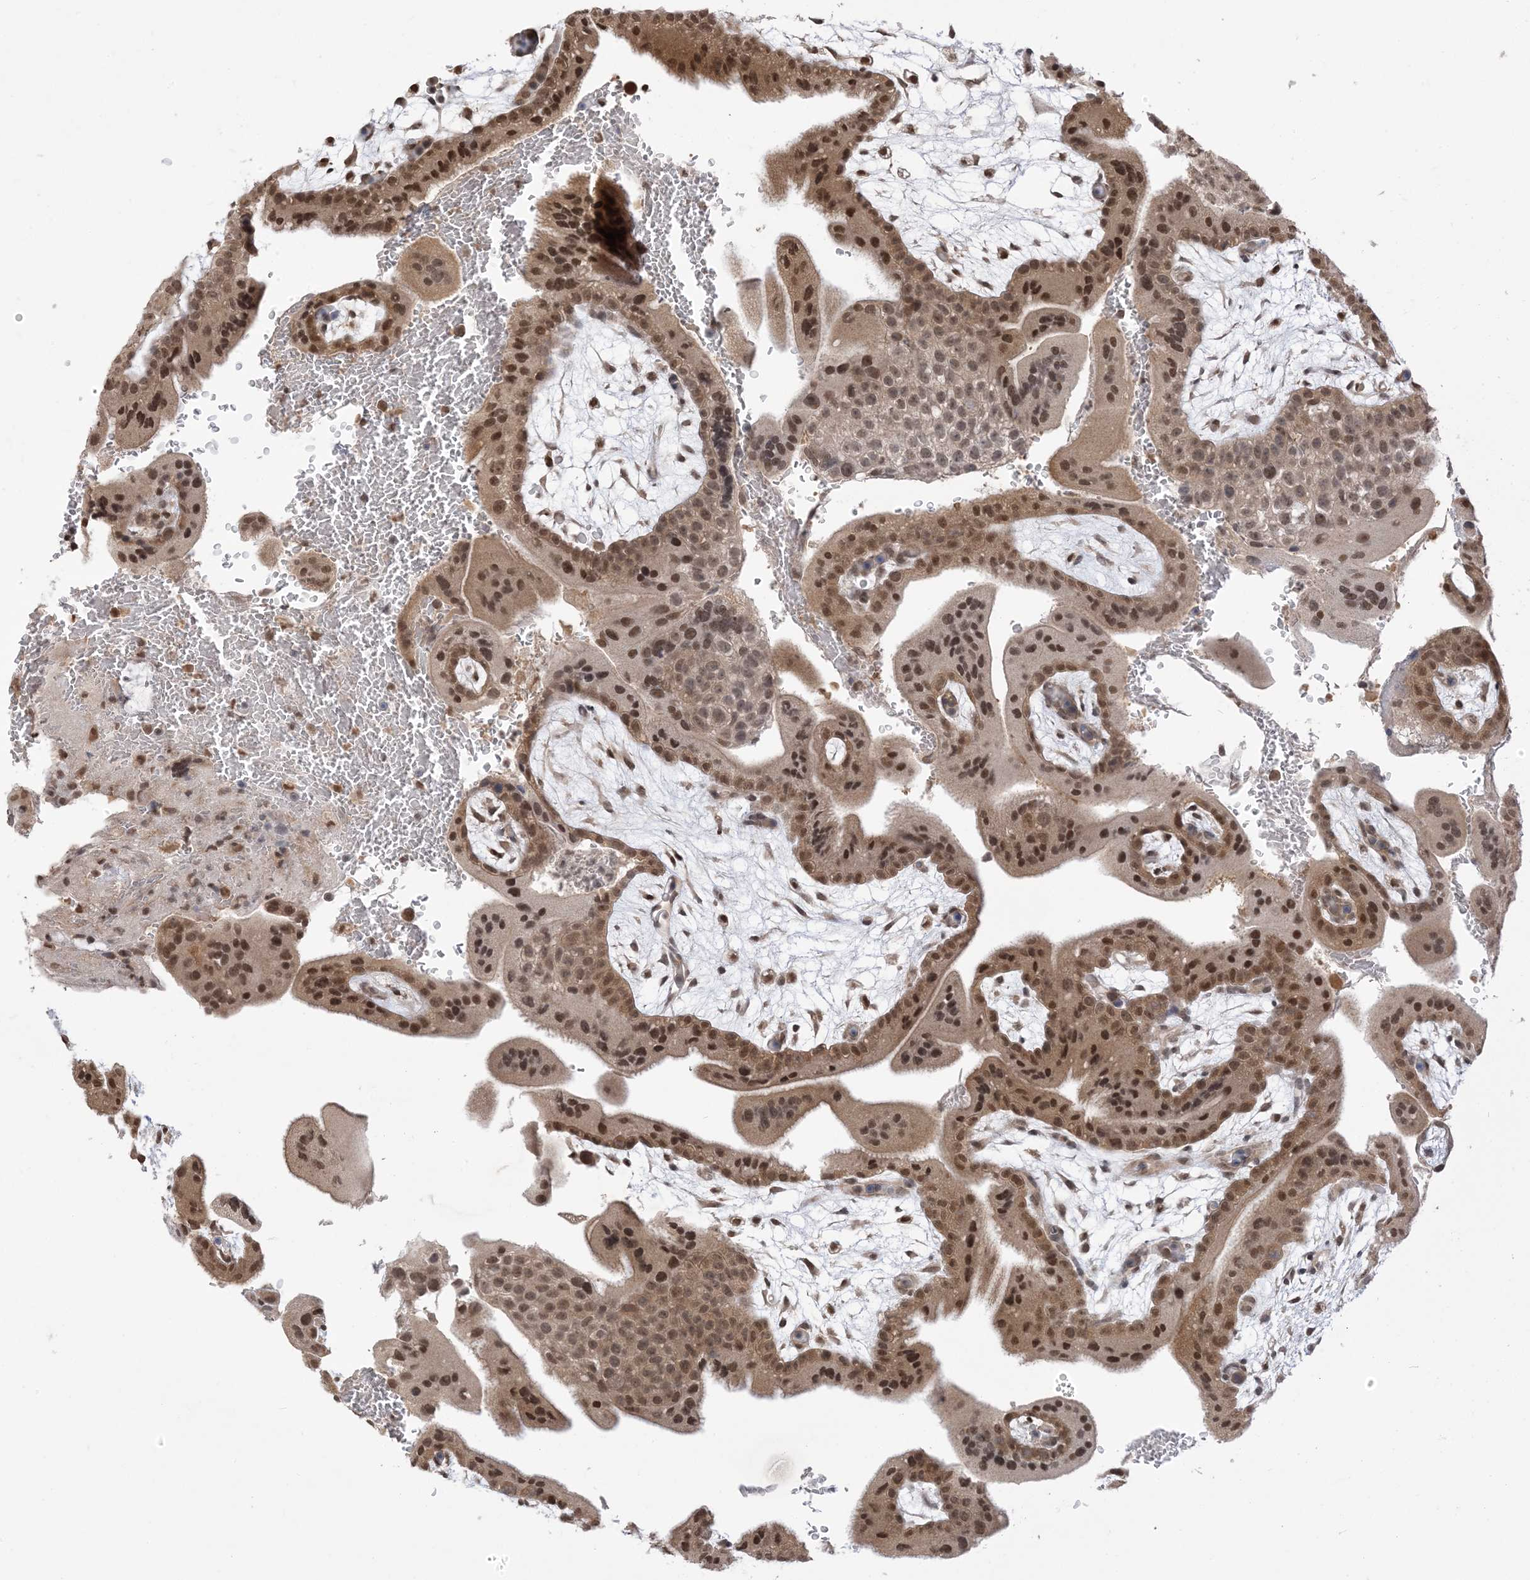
{"staining": {"intensity": "moderate", "quantity": ">75%", "location": "cytoplasmic/membranous,nuclear"}, "tissue": "placenta", "cell_type": "Decidual cells", "image_type": "normal", "snomed": [{"axis": "morphology", "description": "Normal tissue, NOS"}, {"axis": "topography", "description": "Placenta"}], "caption": "A histopathology image of human placenta stained for a protein shows moderate cytoplasmic/membranous,nuclear brown staining in decidual cells. Immunohistochemistry (ihc) stains the protein in brown and the nuclei are stained blue.", "gene": "RANBP9", "patient": {"sex": "female", "age": 35}}